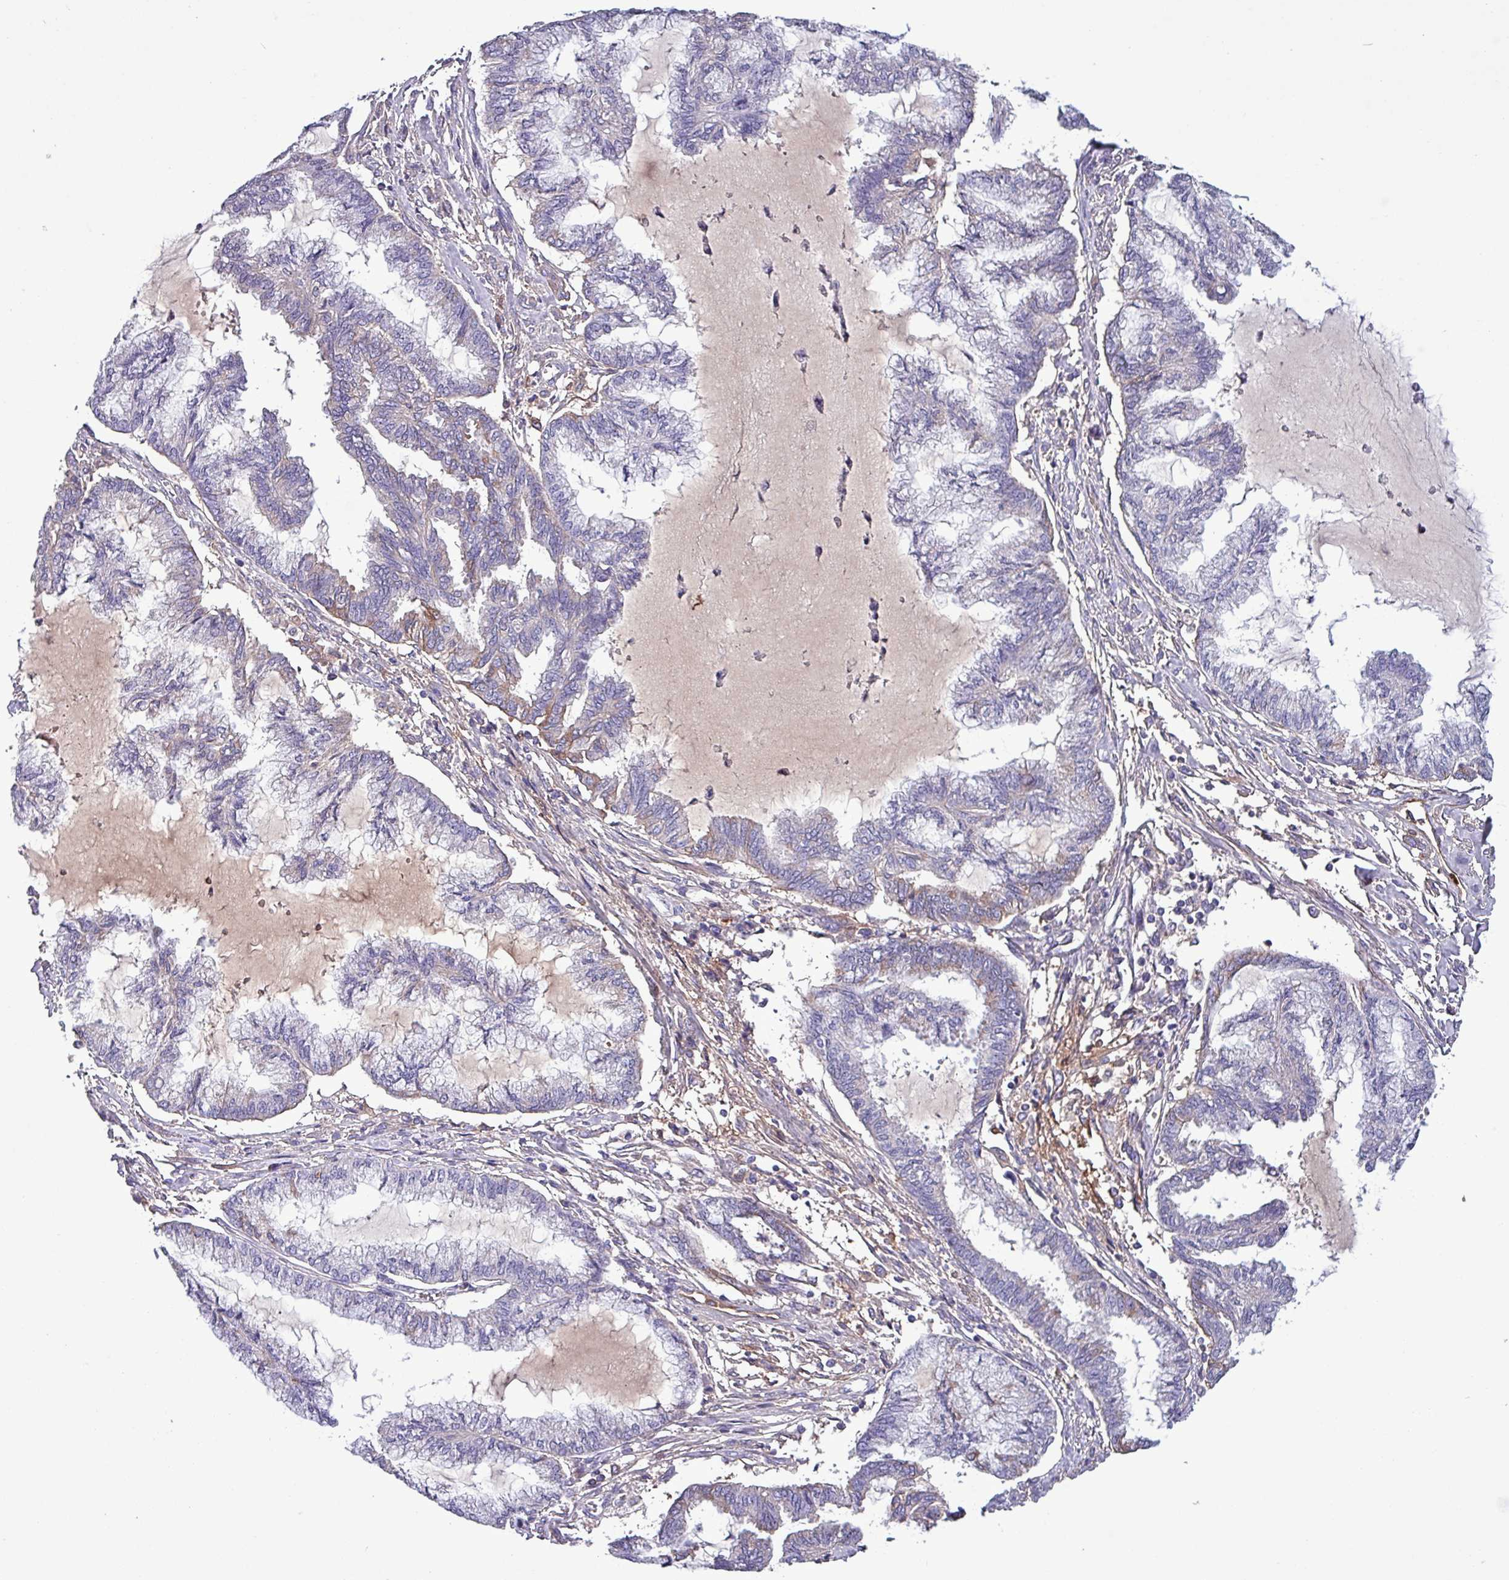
{"staining": {"intensity": "moderate", "quantity": "<25%", "location": "cytoplasmic/membranous"}, "tissue": "endometrial cancer", "cell_type": "Tumor cells", "image_type": "cancer", "snomed": [{"axis": "morphology", "description": "Adenocarcinoma, NOS"}, {"axis": "topography", "description": "Endometrium"}], "caption": "Endometrial cancer stained with immunohistochemistry (IHC) exhibits moderate cytoplasmic/membranous positivity in approximately <25% of tumor cells.", "gene": "HP", "patient": {"sex": "female", "age": 86}}